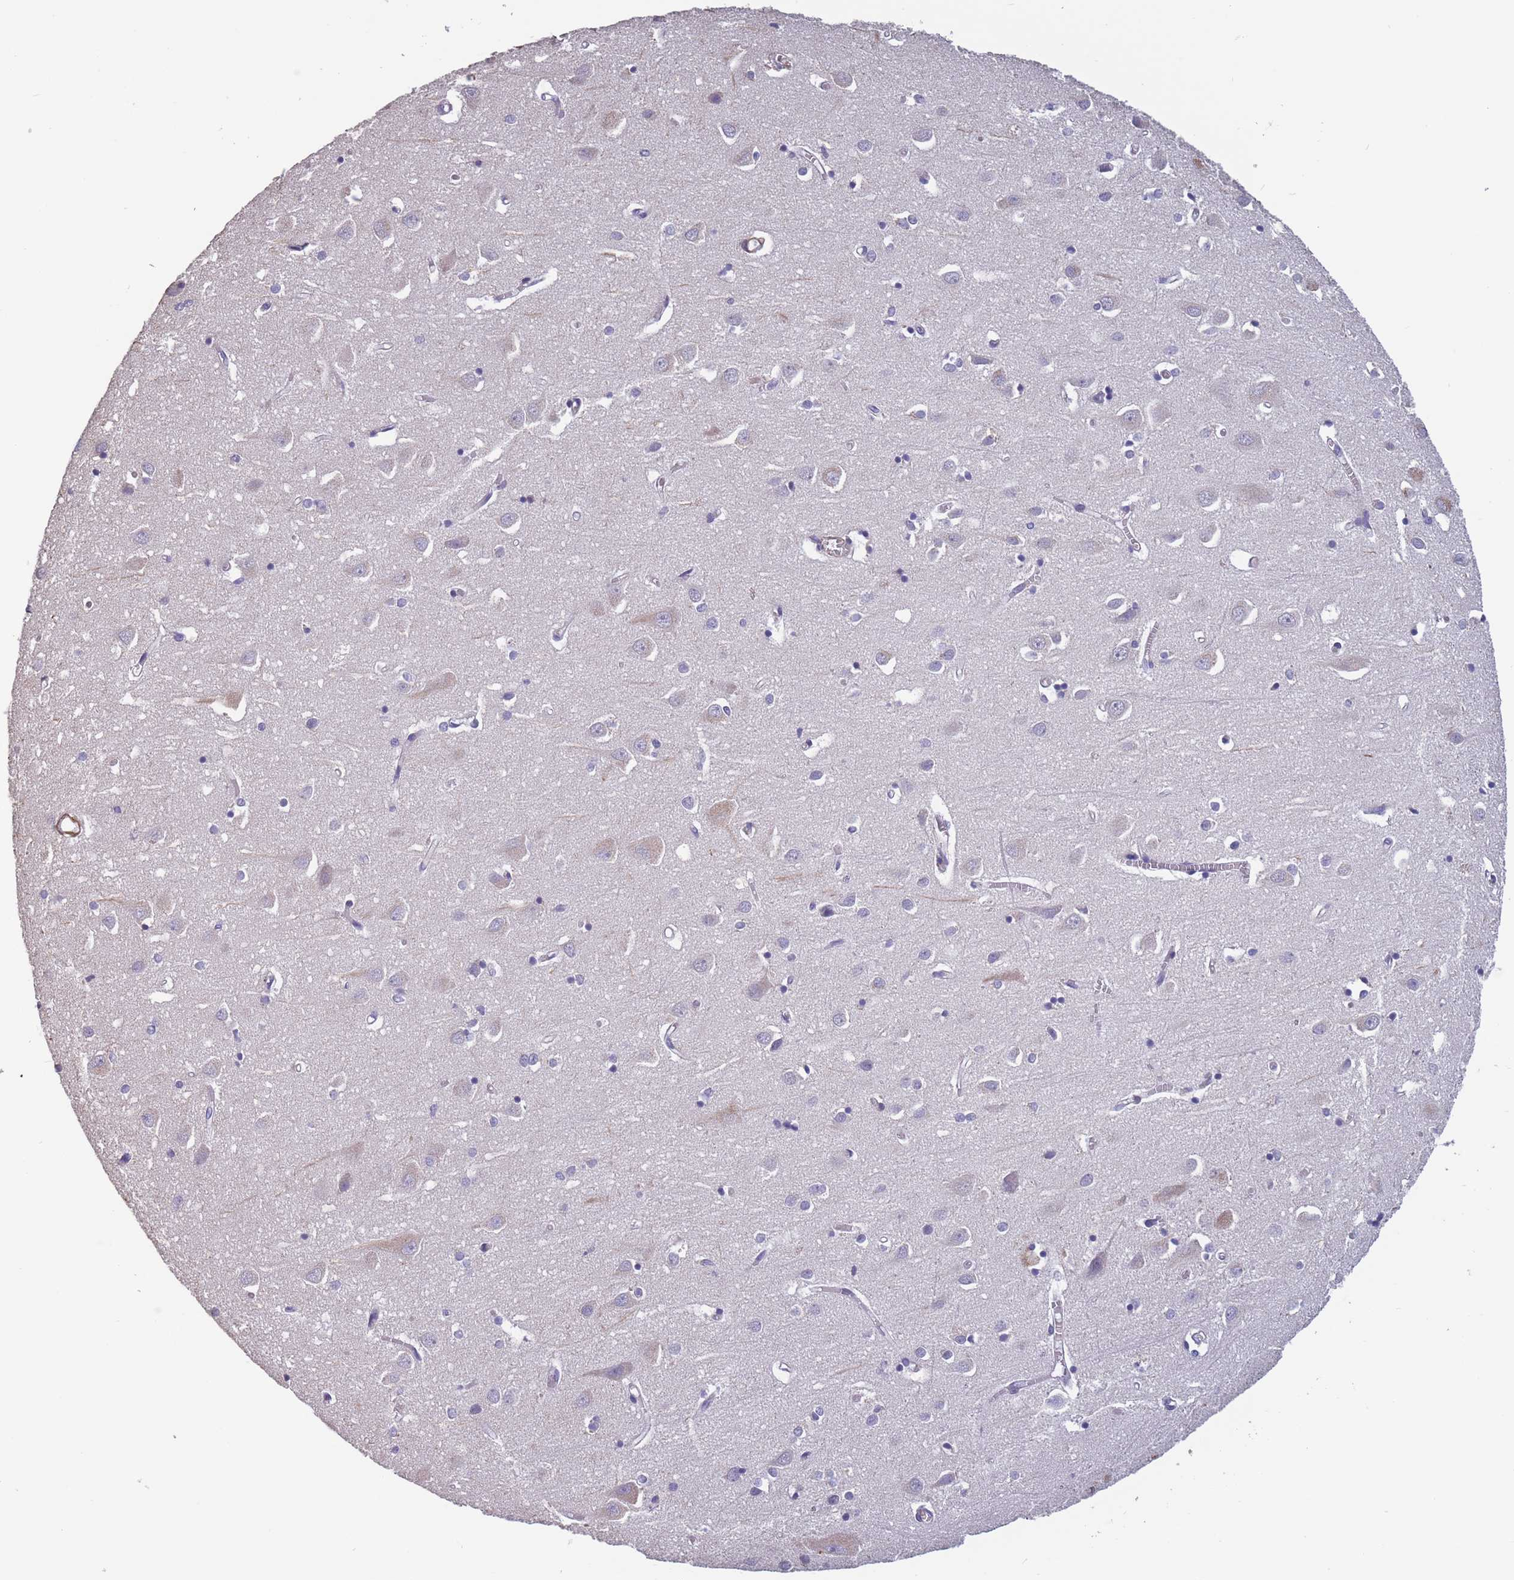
{"staining": {"intensity": "negative", "quantity": "none", "location": "none"}, "tissue": "cerebral cortex", "cell_type": "Endothelial cells", "image_type": "normal", "snomed": [{"axis": "morphology", "description": "Normal tissue, NOS"}, {"axis": "topography", "description": "Cerebral cortex"}], "caption": "DAB (3,3'-diaminobenzidine) immunohistochemical staining of benign human cerebral cortex shows no significant positivity in endothelial cells.", "gene": "TOMM40L", "patient": {"sex": "male", "age": 70}}